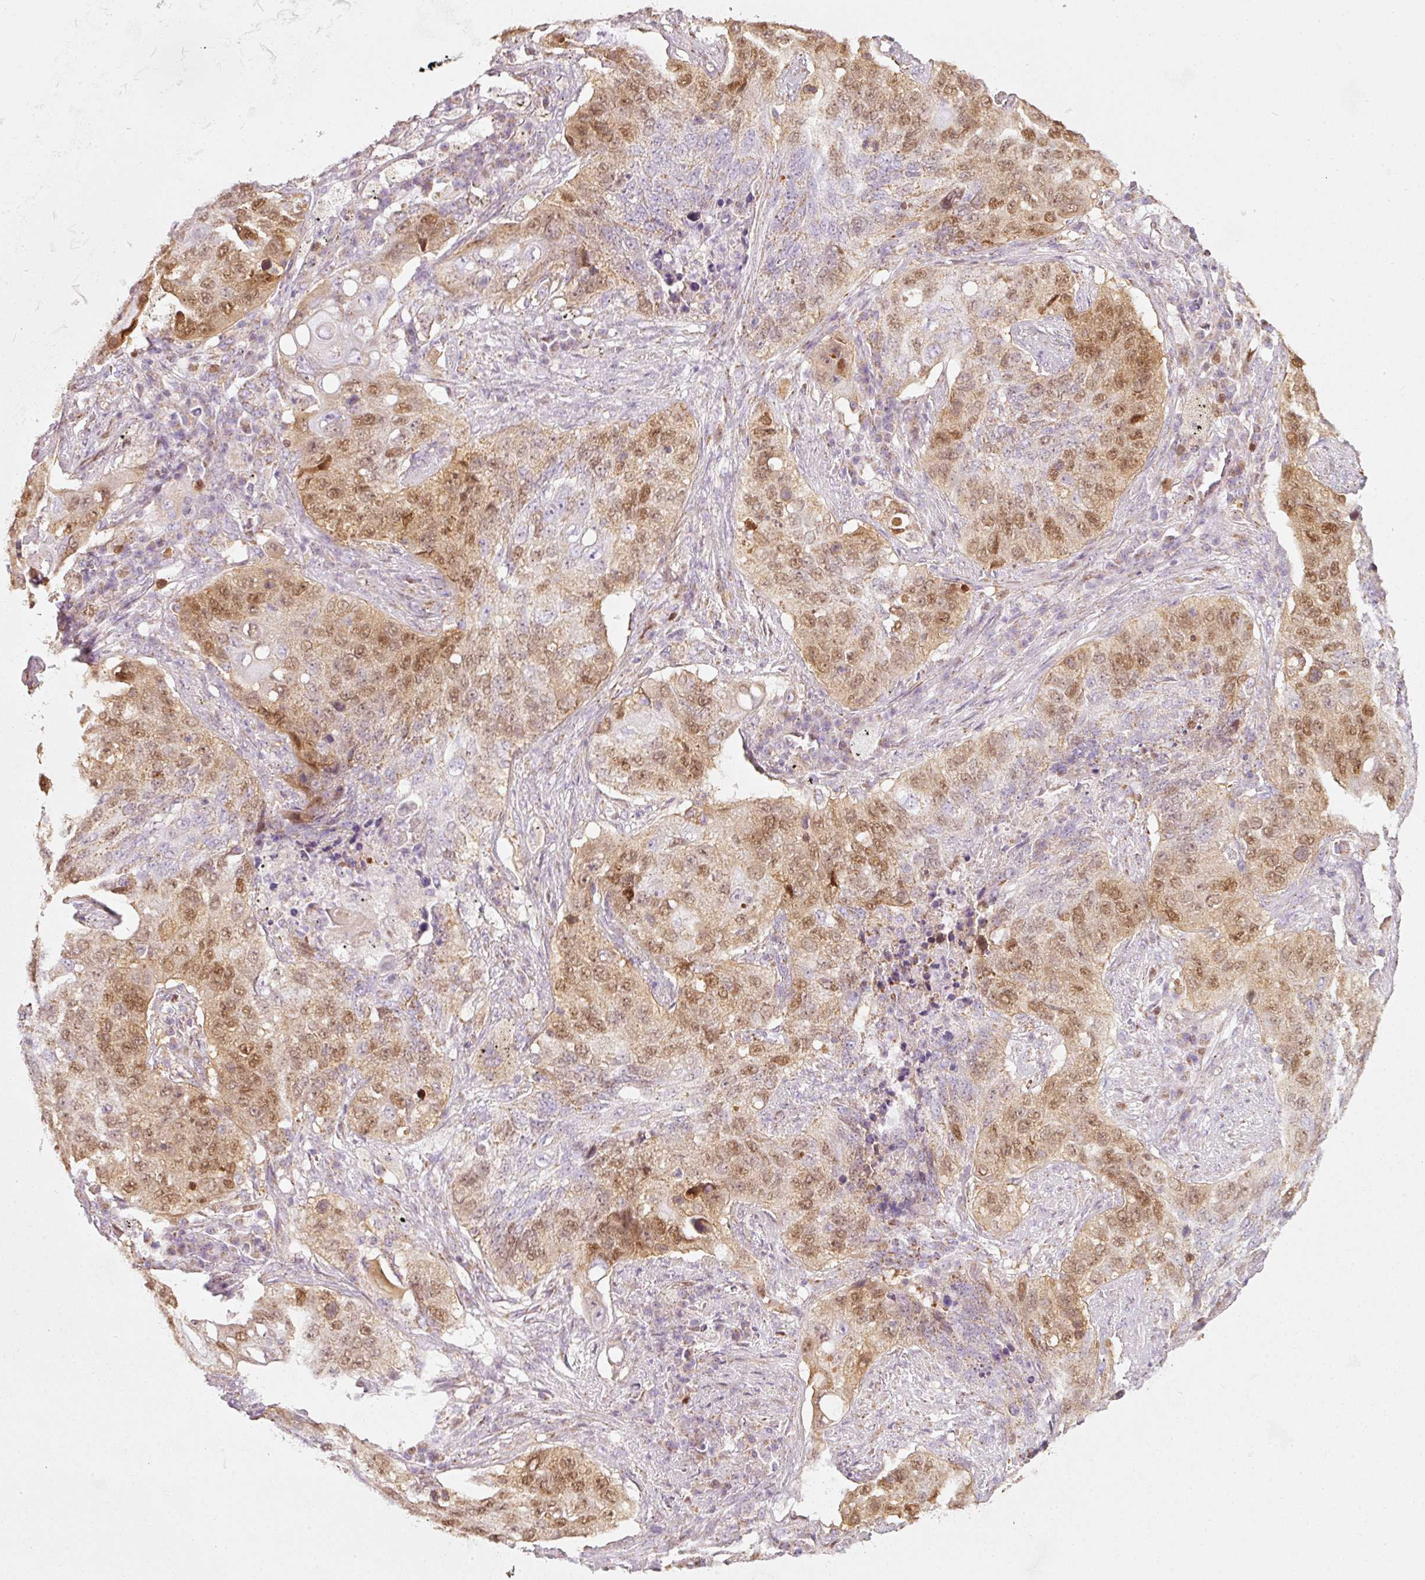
{"staining": {"intensity": "moderate", "quantity": ">75%", "location": "cytoplasmic/membranous,nuclear"}, "tissue": "lung cancer", "cell_type": "Tumor cells", "image_type": "cancer", "snomed": [{"axis": "morphology", "description": "Squamous cell carcinoma, NOS"}, {"axis": "topography", "description": "Lung"}], "caption": "Immunohistochemistry histopathology image of lung cancer (squamous cell carcinoma) stained for a protein (brown), which displays medium levels of moderate cytoplasmic/membranous and nuclear staining in about >75% of tumor cells.", "gene": "DUT", "patient": {"sex": "female", "age": 63}}